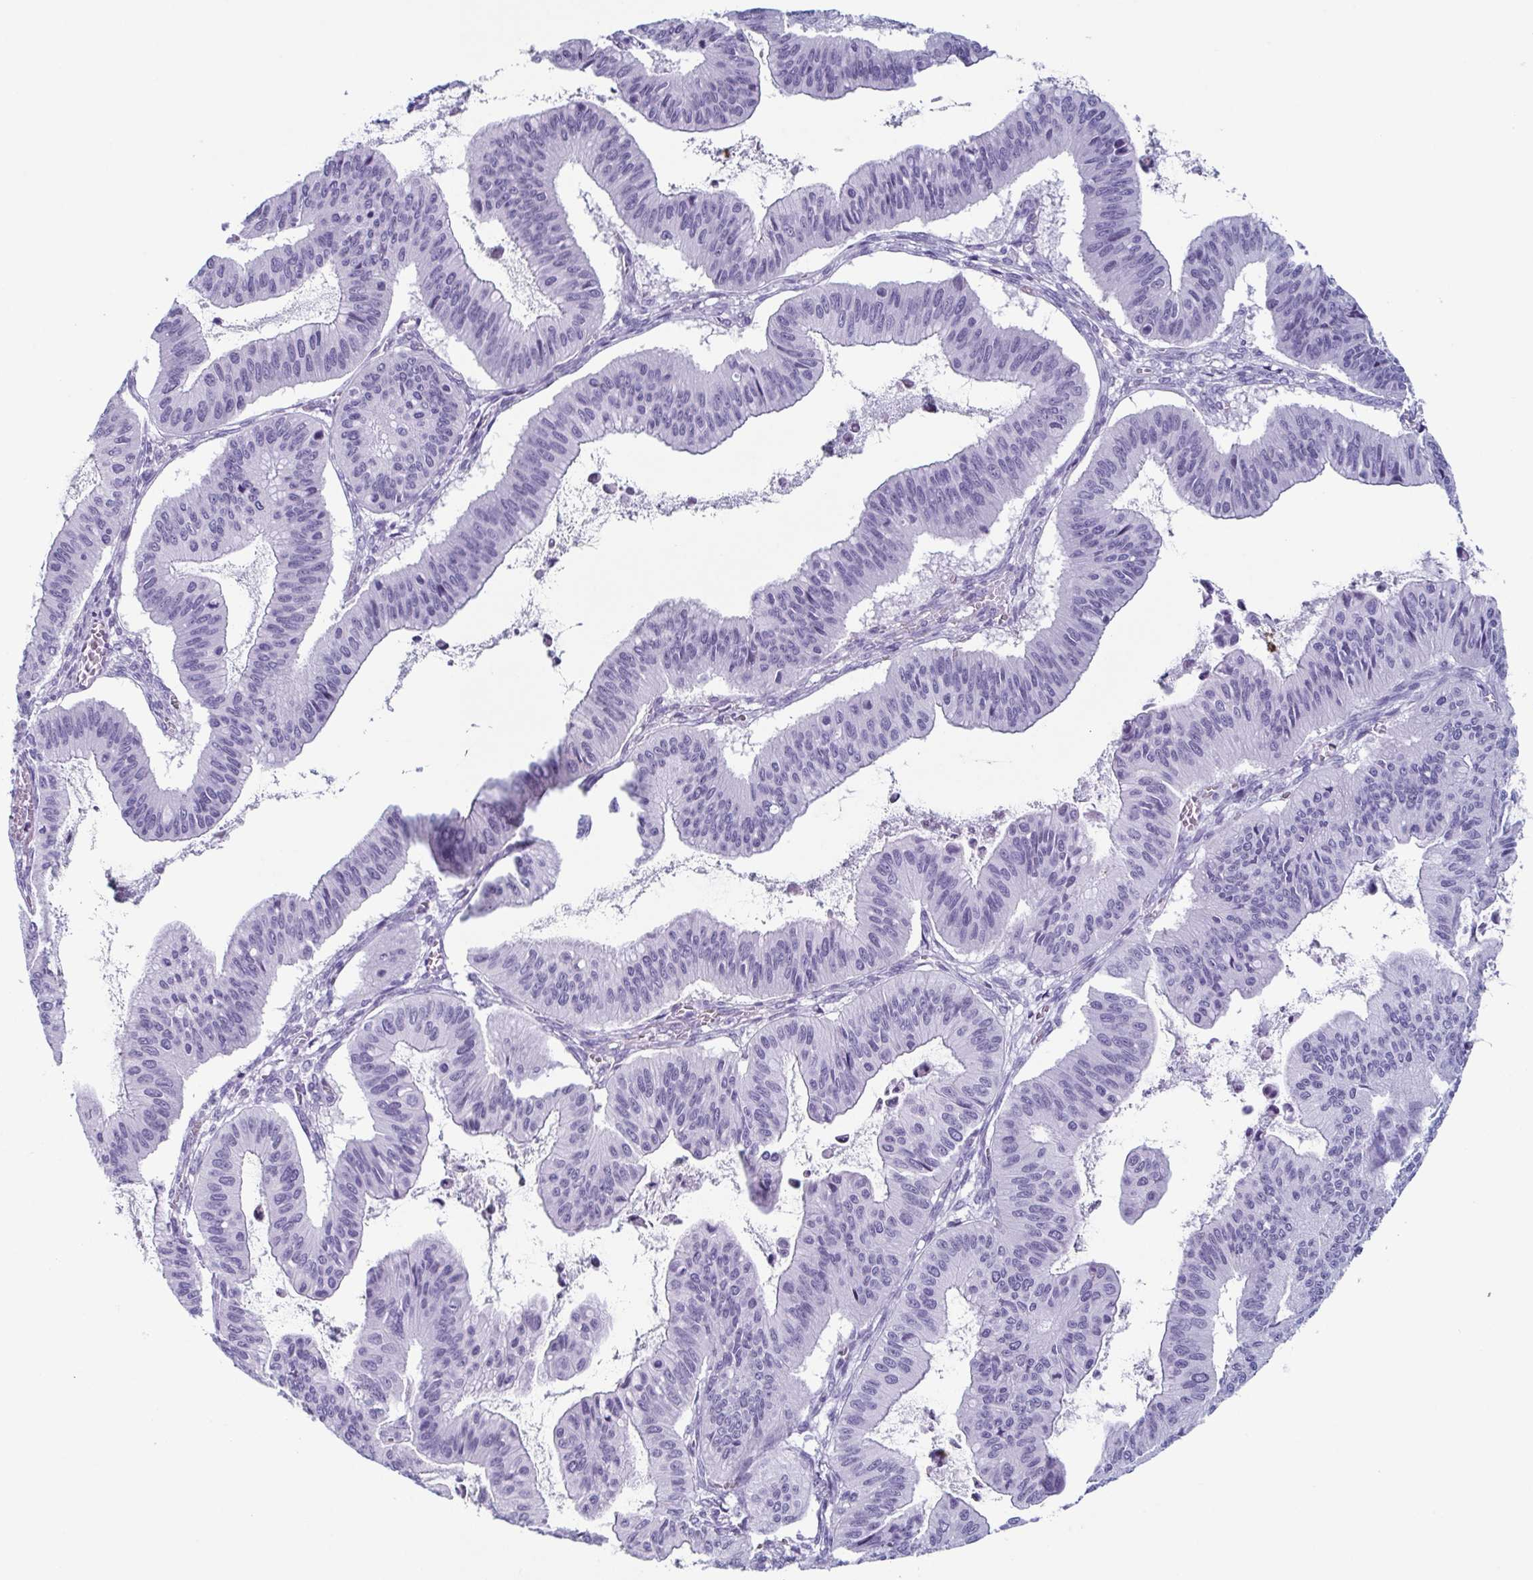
{"staining": {"intensity": "negative", "quantity": "none", "location": "none"}, "tissue": "ovarian cancer", "cell_type": "Tumor cells", "image_type": "cancer", "snomed": [{"axis": "morphology", "description": "Cystadenocarcinoma, mucinous, NOS"}, {"axis": "topography", "description": "Ovary"}], "caption": "The IHC micrograph has no significant expression in tumor cells of mucinous cystadenocarcinoma (ovarian) tissue. (Stains: DAB (3,3'-diaminobenzidine) immunohistochemistry with hematoxylin counter stain, Microscopy: brightfield microscopy at high magnification).", "gene": "ENKUR", "patient": {"sex": "female", "age": 72}}